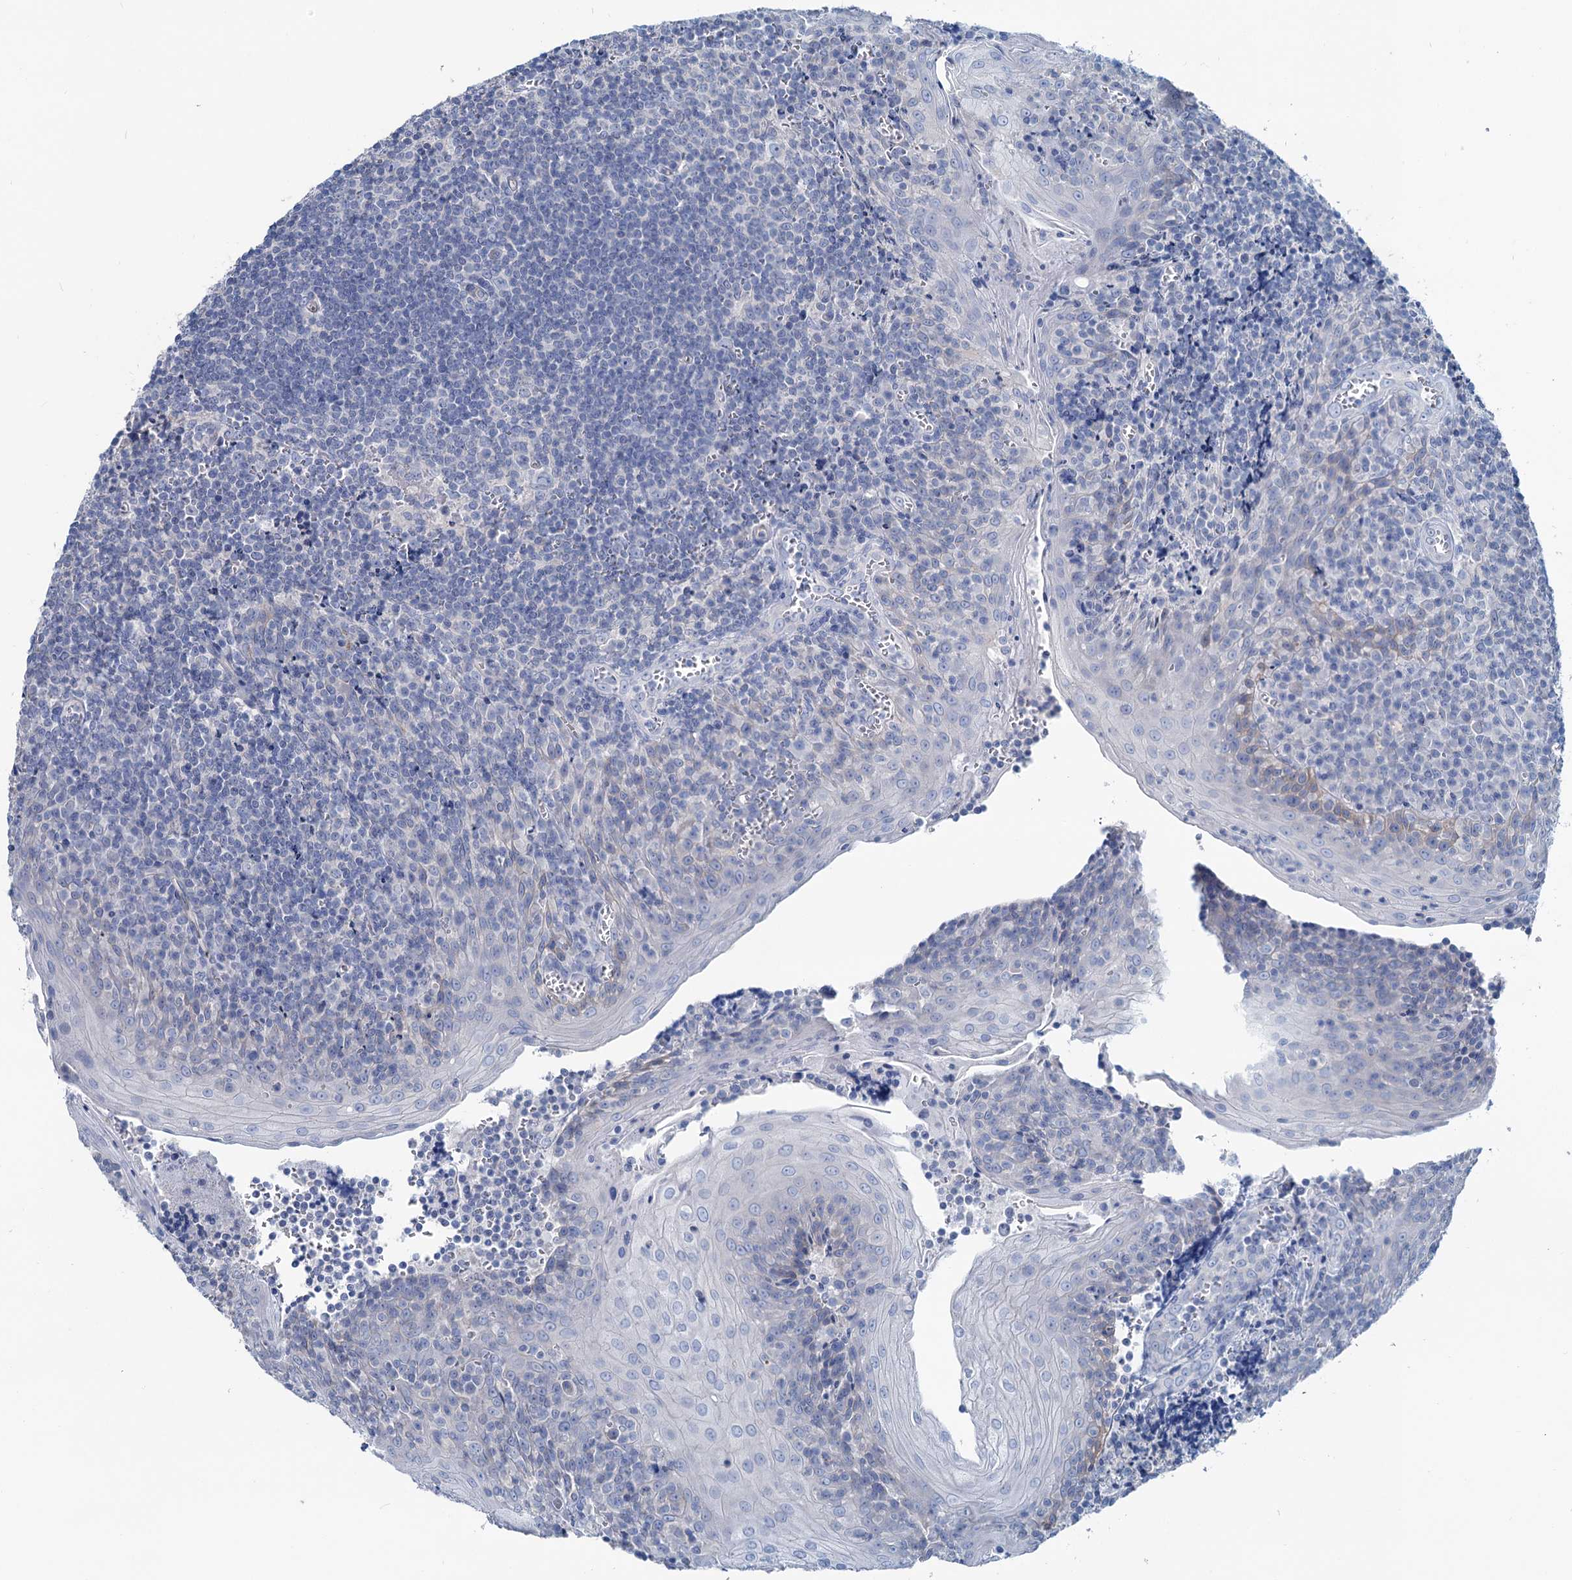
{"staining": {"intensity": "negative", "quantity": "none", "location": "none"}, "tissue": "tonsil", "cell_type": "Germinal center cells", "image_type": "normal", "snomed": [{"axis": "morphology", "description": "Normal tissue, NOS"}, {"axis": "topography", "description": "Tonsil"}], "caption": "Micrograph shows no protein expression in germinal center cells of normal tonsil.", "gene": "SLC1A3", "patient": {"sex": "male", "age": 27}}